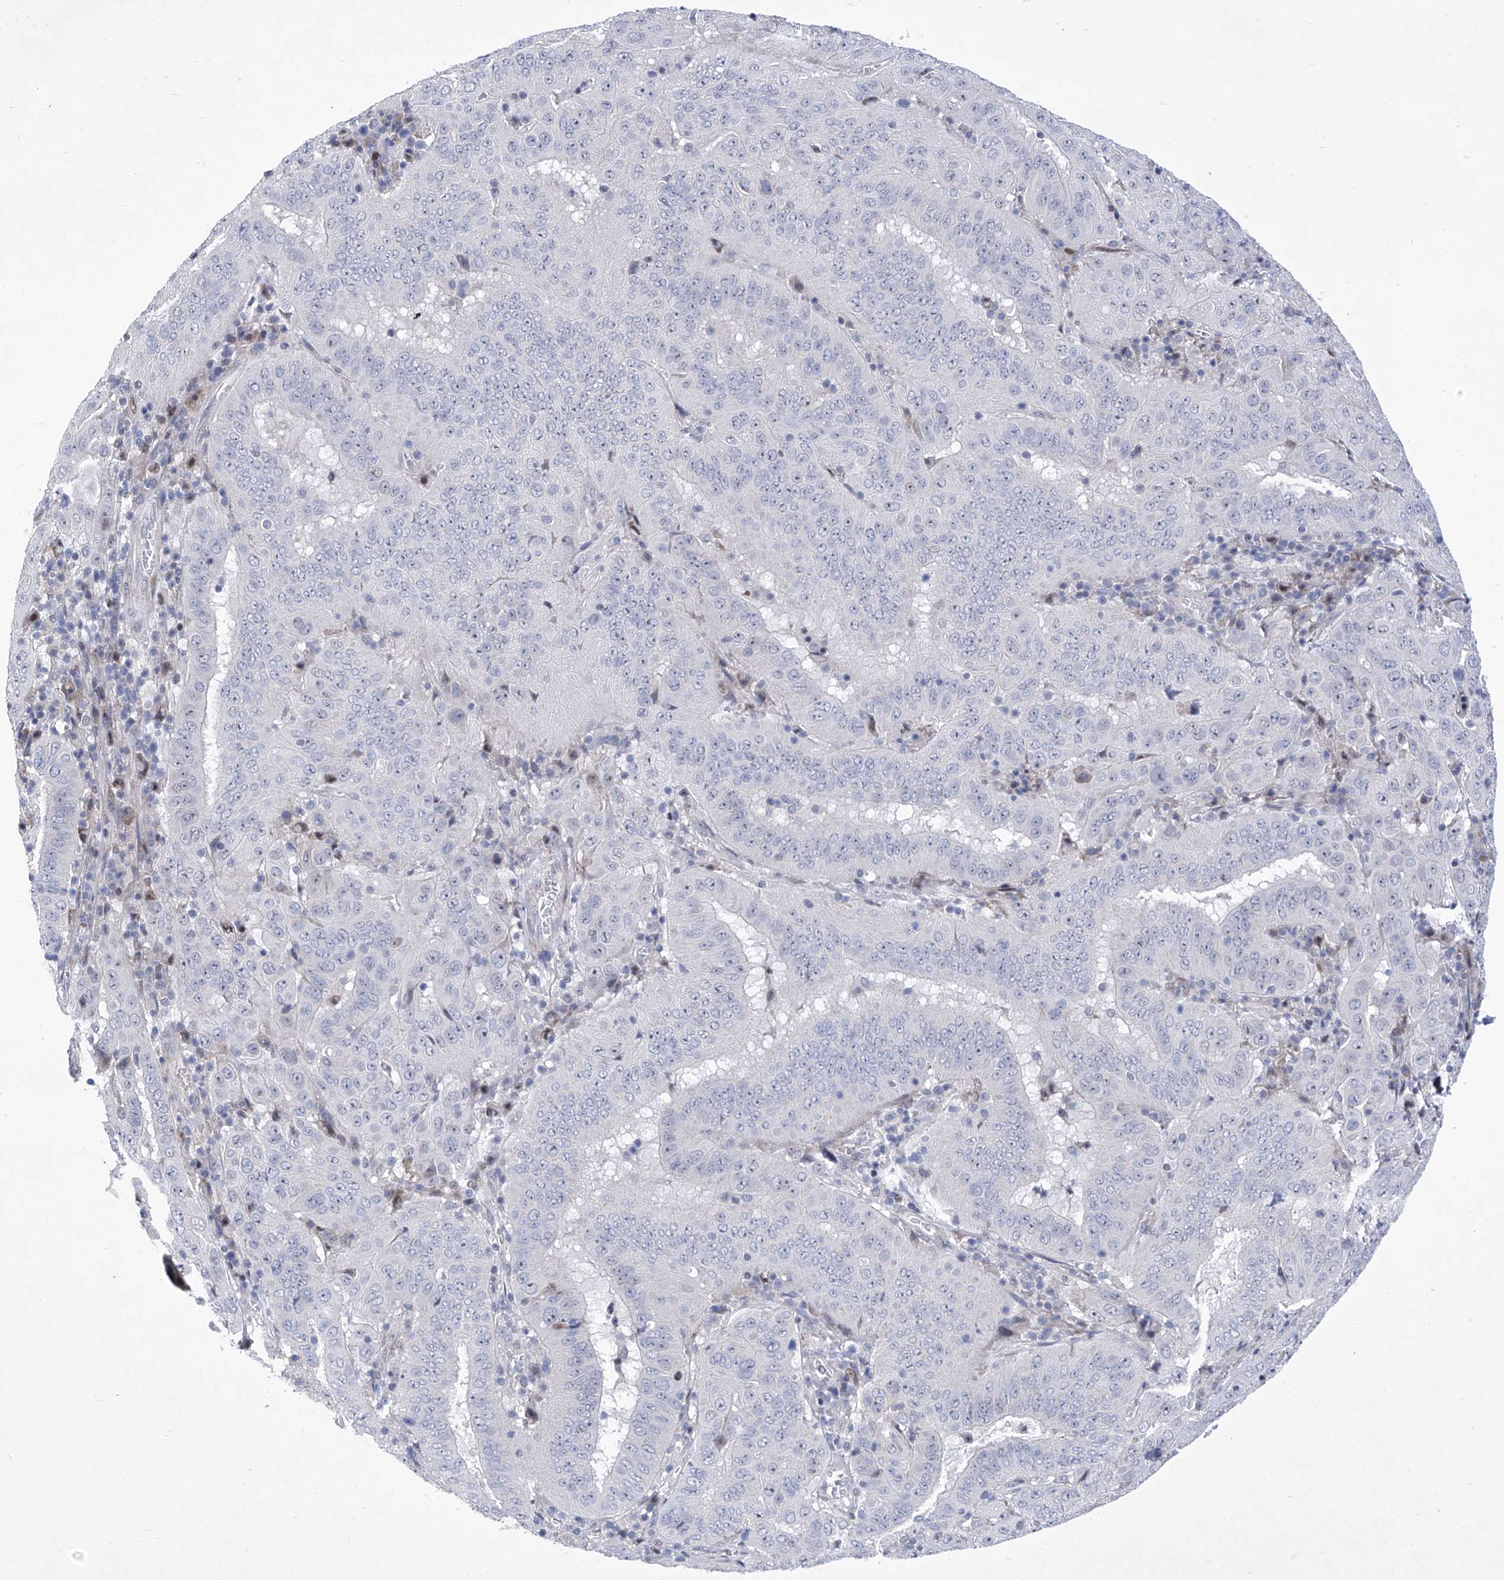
{"staining": {"intensity": "negative", "quantity": "none", "location": "none"}, "tissue": "pancreatic cancer", "cell_type": "Tumor cells", "image_type": "cancer", "snomed": [{"axis": "morphology", "description": "Adenocarcinoma, NOS"}, {"axis": "topography", "description": "Pancreas"}], "caption": "DAB (3,3'-diaminobenzidine) immunohistochemical staining of adenocarcinoma (pancreatic) shows no significant expression in tumor cells.", "gene": "NUFIP1", "patient": {"sex": "male", "age": 63}}